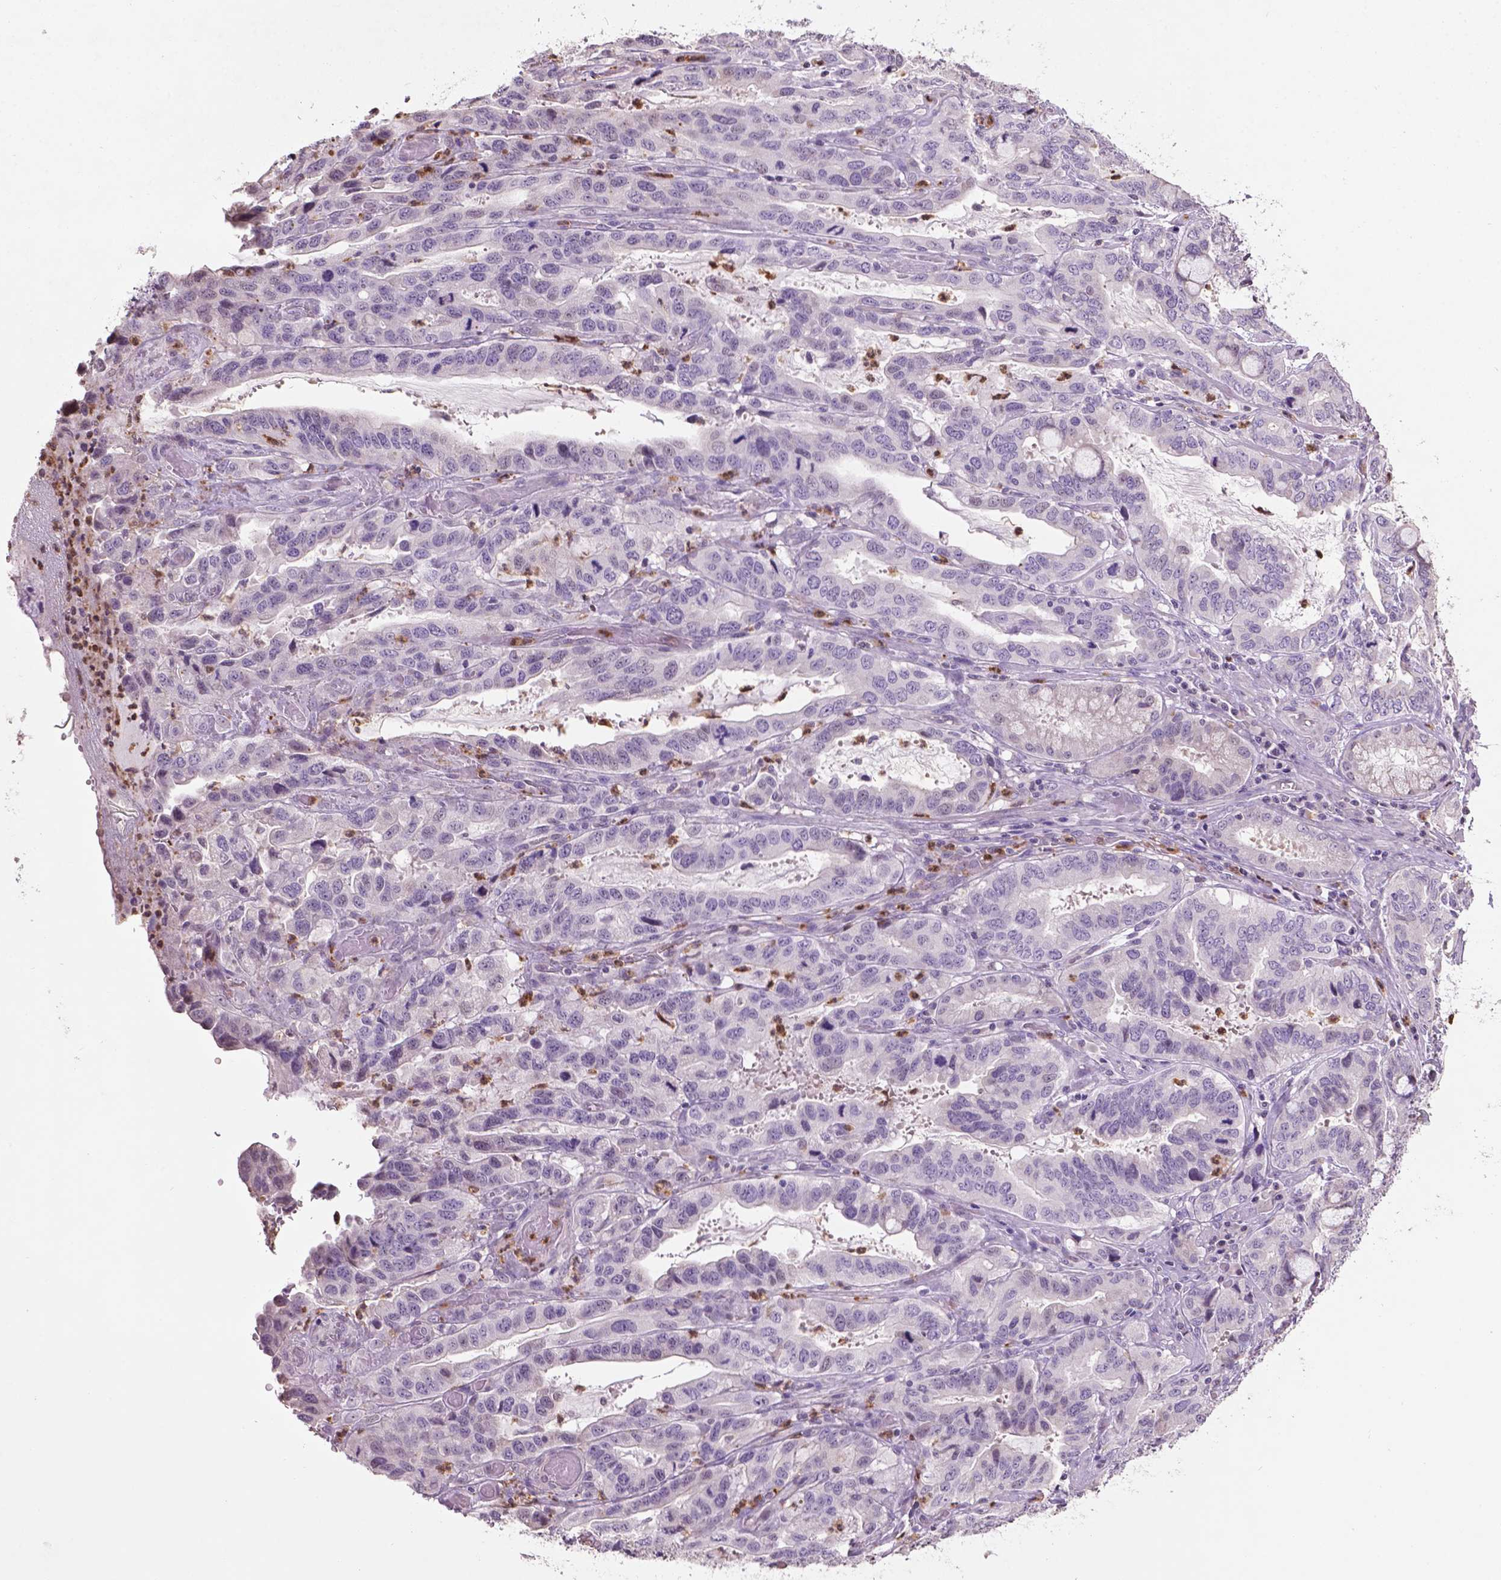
{"staining": {"intensity": "negative", "quantity": "none", "location": "none"}, "tissue": "stomach cancer", "cell_type": "Tumor cells", "image_type": "cancer", "snomed": [{"axis": "morphology", "description": "Adenocarcinoma, NOS"}, {"axis": "topography", "description": "Stomach, lower"}], "caption": "The IHC histopathology image has no significant expression in tumor cells of stomach cancer (adenocarcinoma) tissue.", "gene": "NTNG2", "patient": {"sex": "female", "age": 76}}